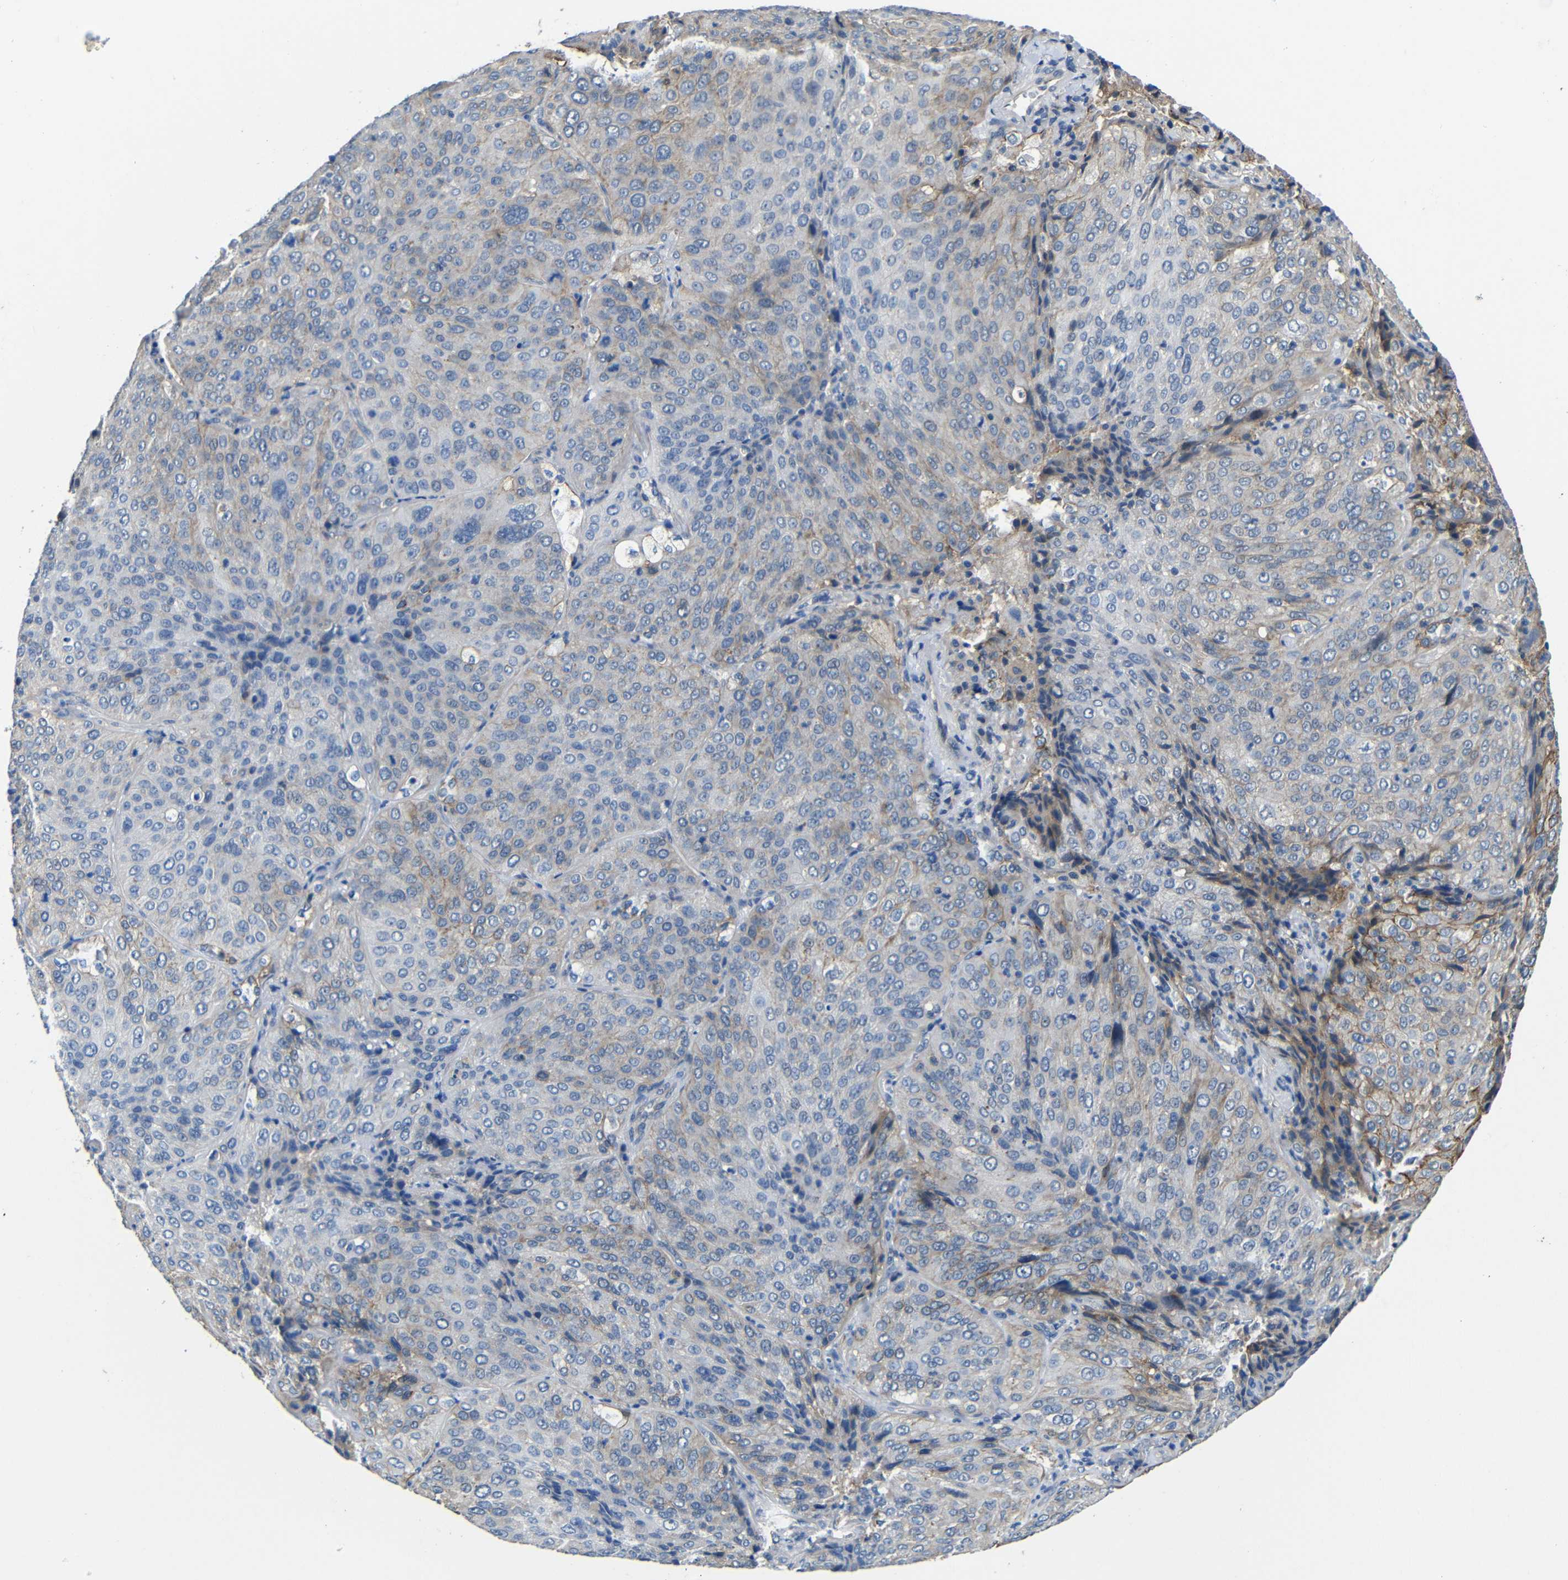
{"staining": {"intensity": "weak", "quantity": "<25%", "location": "cytoplasmic/membranous"}, "tissue": "lung cancer", "cell_type": "Tumor cells", "image_type": "cancer", "snomed": [{"axis": "morphology", "description": "Squamous cell carcinoma, NOS"}, {"axis": "topography", "description": "Lung"}], "caption": "Lung cancer was stained to show a protein in brown. There is no significant expression in tumor cells.", "gene": "ZNF90", "patient": {"sex": "male", "age": 54}}